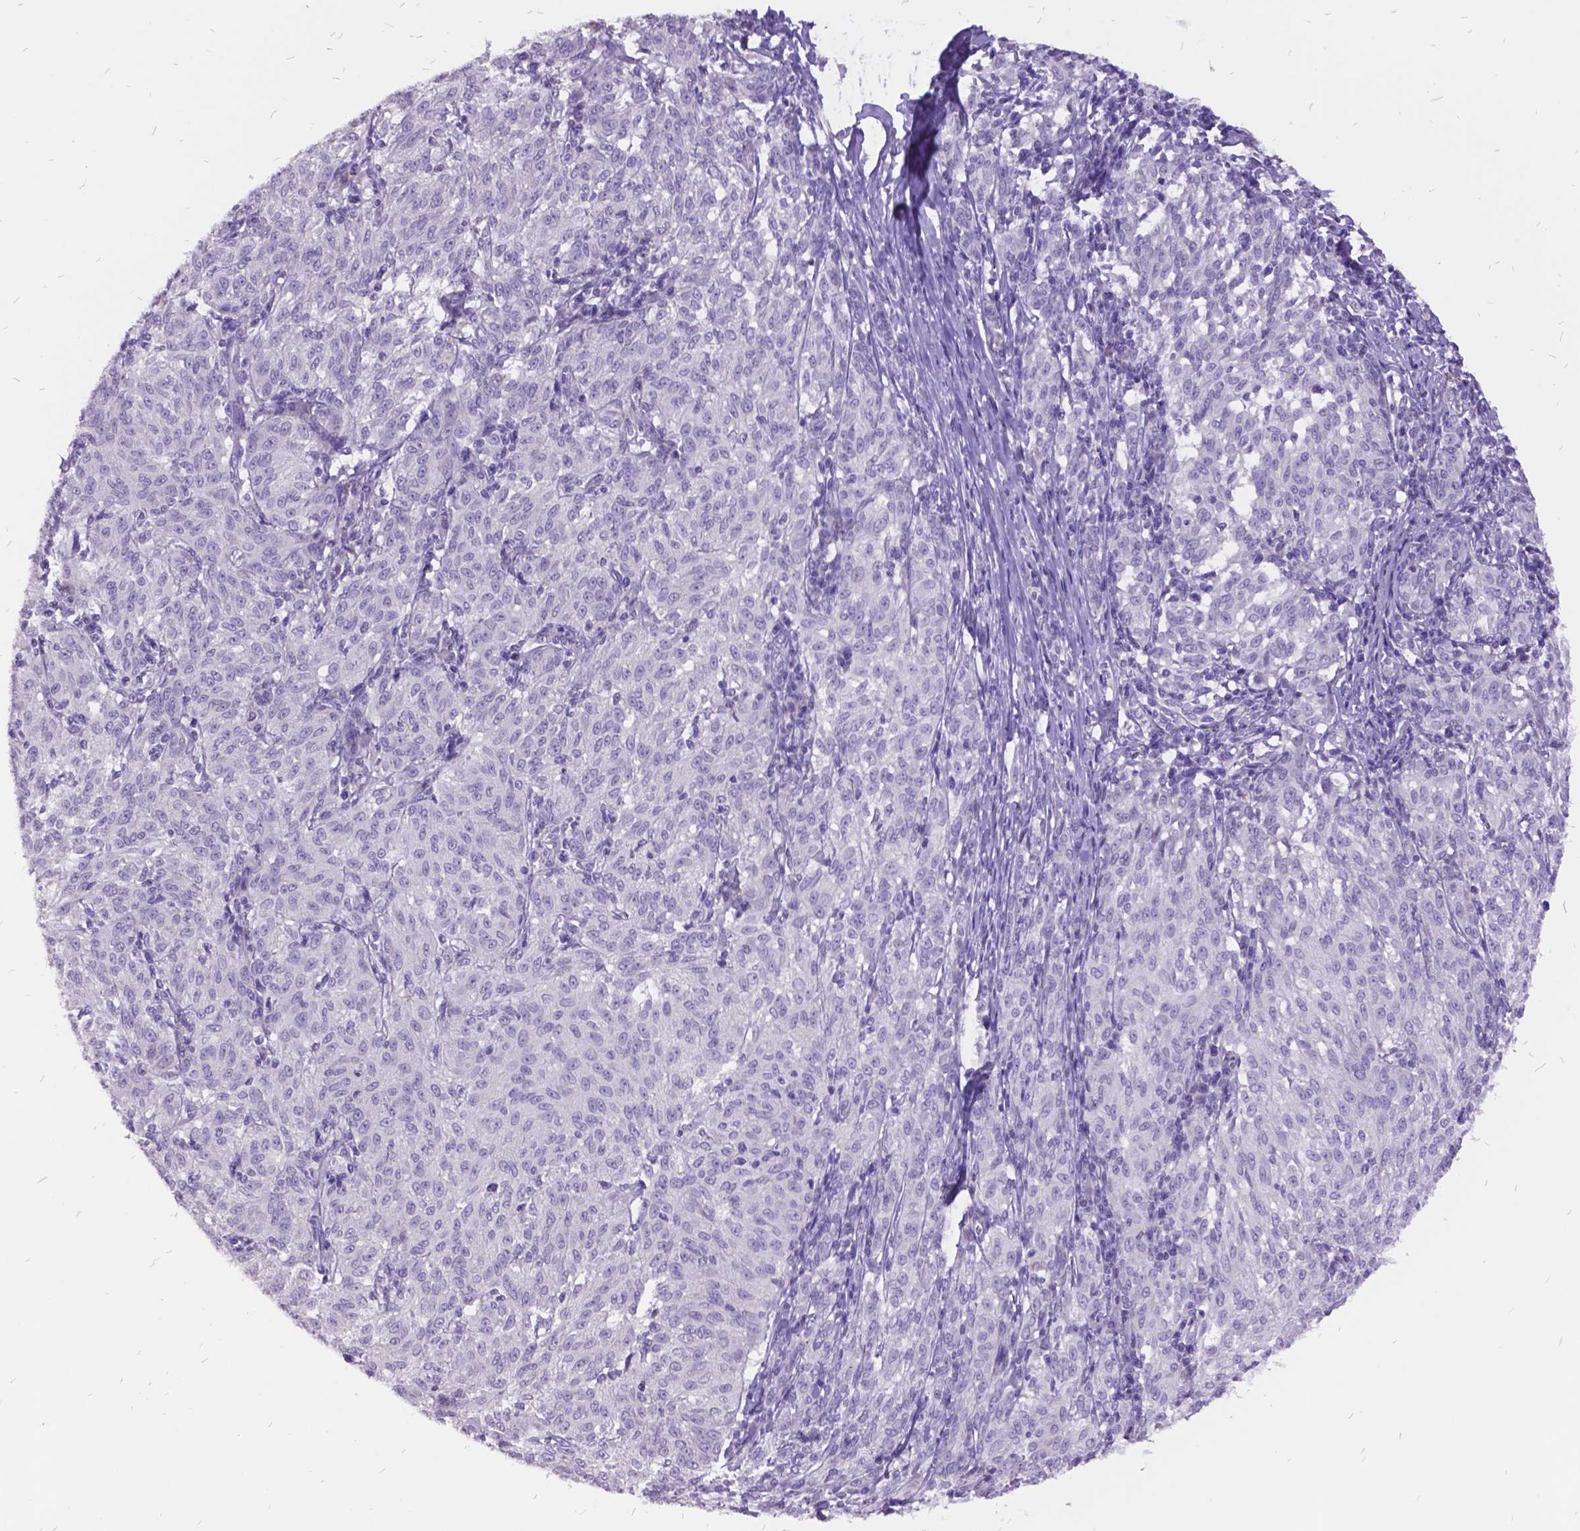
{"staining": {"intensity": "negative", "quantity": "none", "location": "none"}, "tissue": "melanoma", "cell_type": "Tumor cells", "image_type": "cancer", "snomed": [{"axis": "morphology", "description": "Malignant melanoma, NOS"}, {"axis": "topography", "description": "Skin"}], "caption": "A micrograph of human malignant melanoma is negative for staining in tumor cells.", "gene": "ITGB6", "patient": {"sex": "female", "age": 72}}